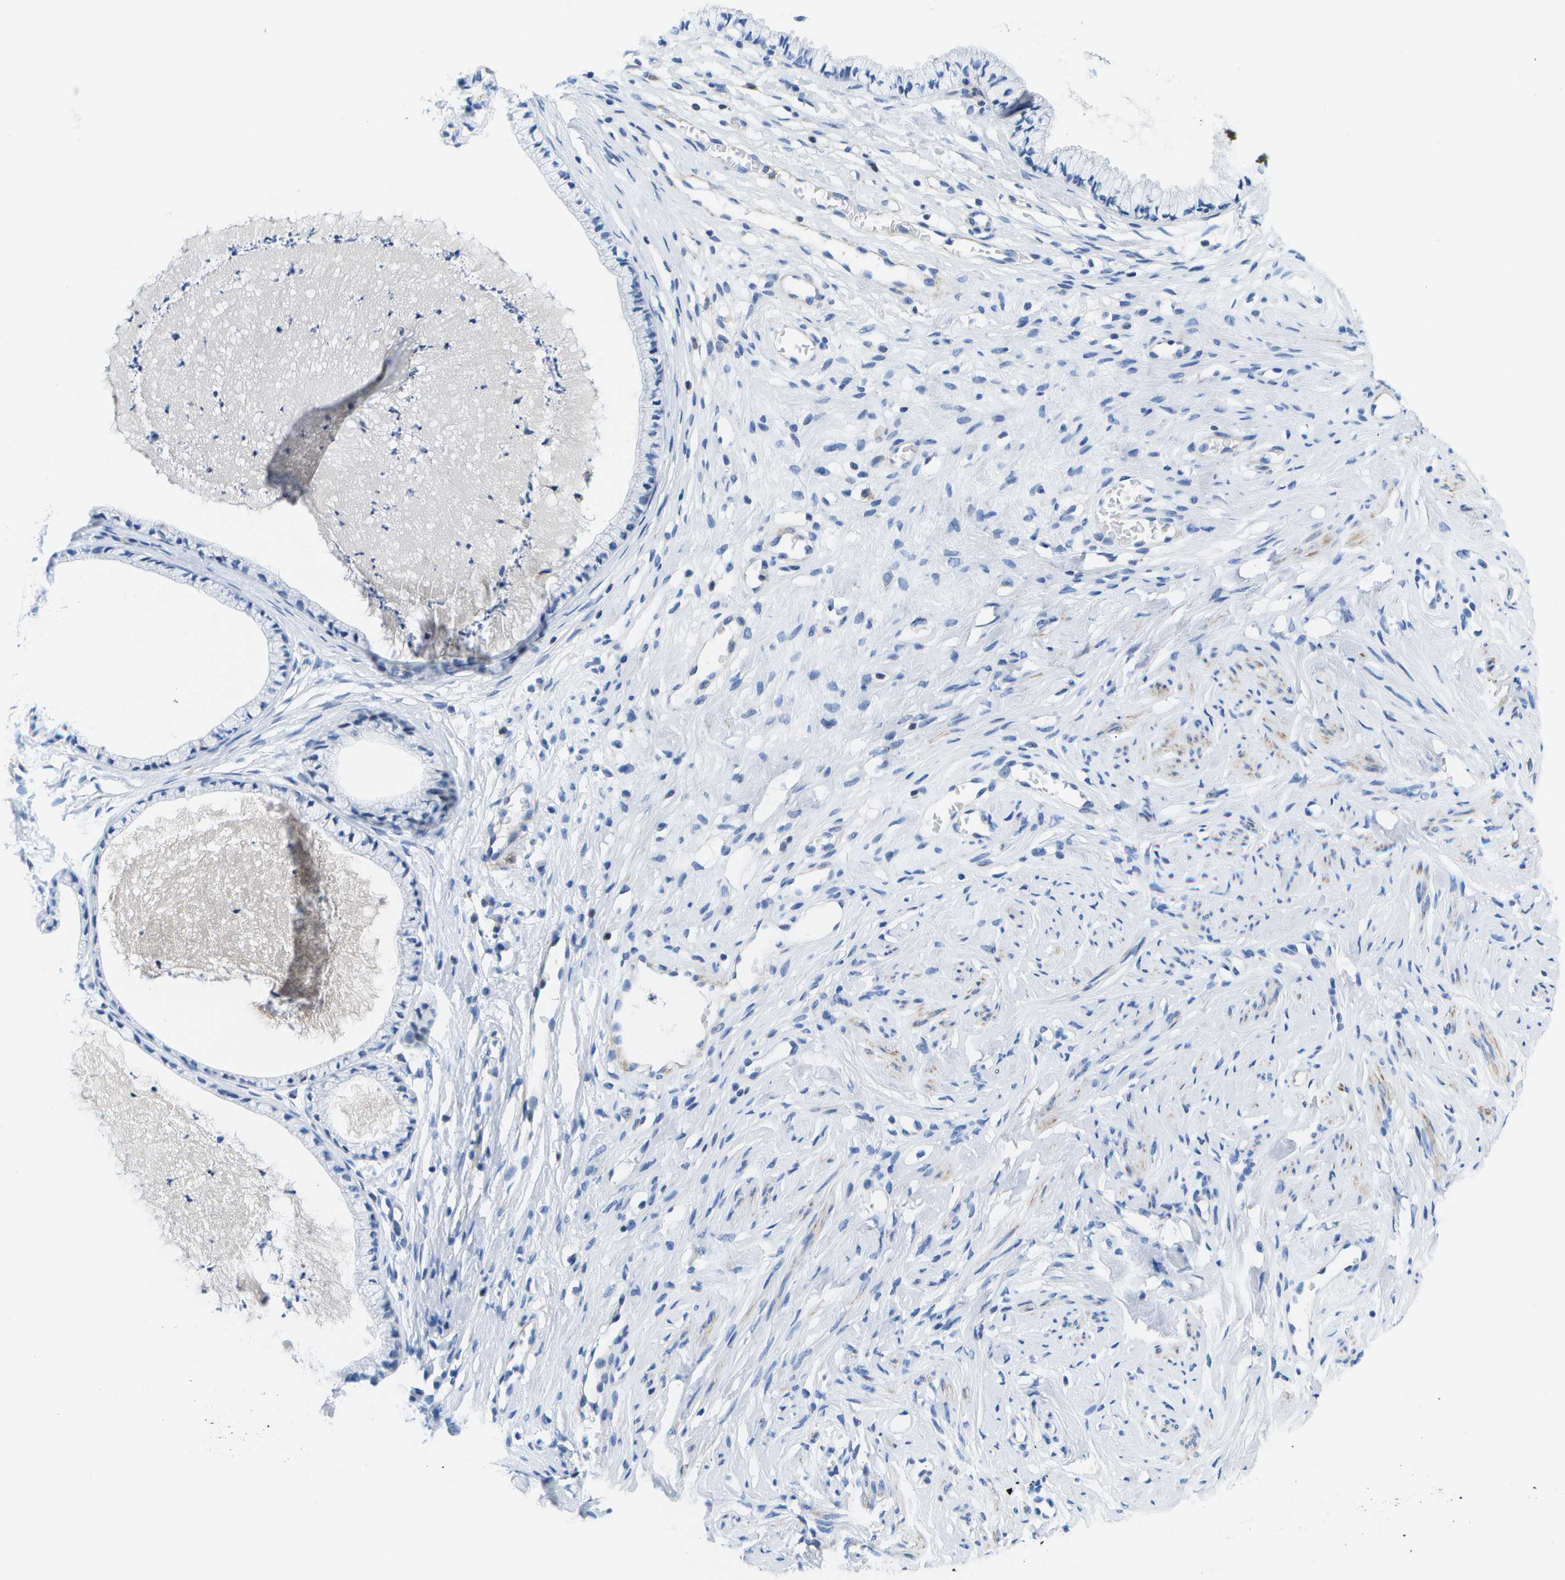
{"staining": {"intensity": "negative", "quantity": "none", "location": "none"}, "tissue": "cervix", "cell_type": "Glandular cells", "image_type": "normal", "snomed": [{"axis": "morphology", "description": "Normal tissue, NOS"}, {"axis": "topography", "description": "Cervix"}], "caption": "Immunohistochemical staining of benign cervix exhibits no significant staining in glandular cells.", "gene": "ADGRG6", "patient": {"sex": "female", "age": 77}}